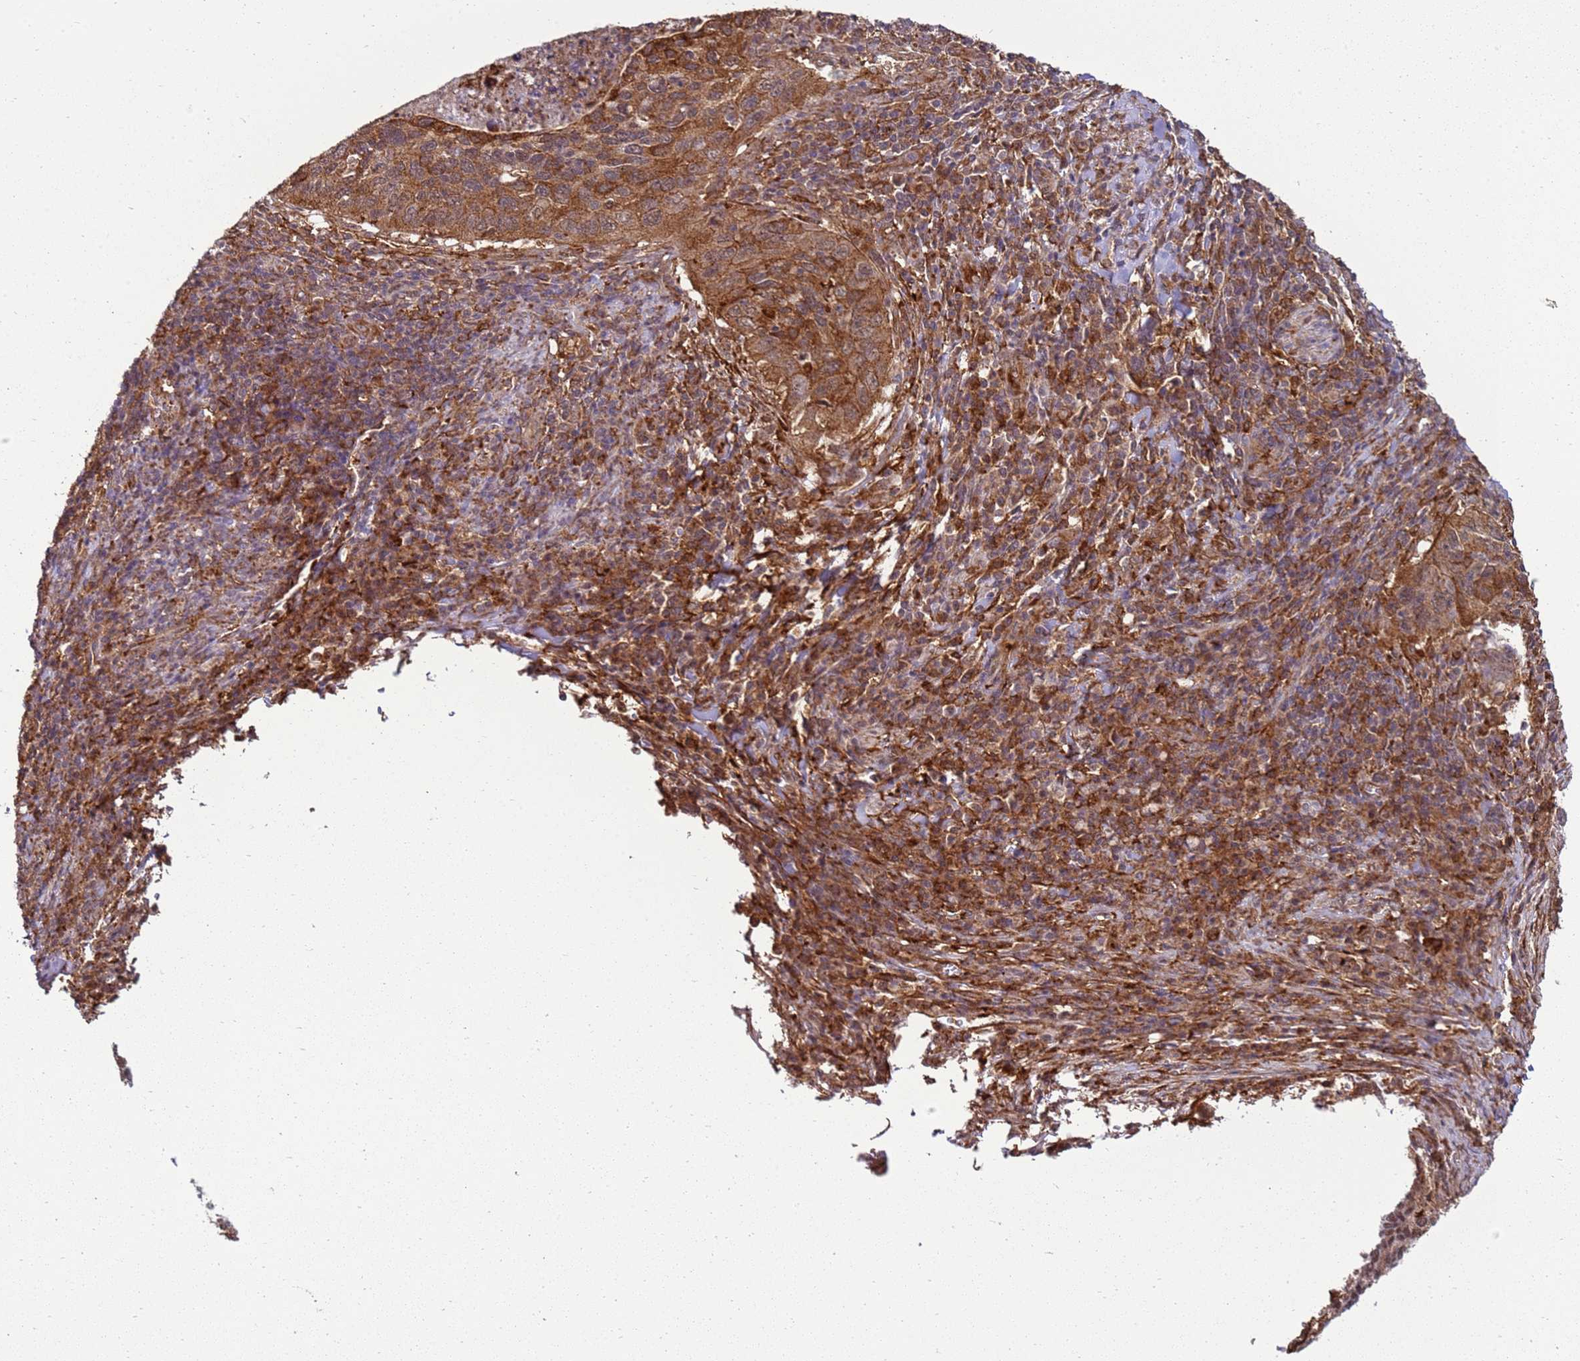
{"staining": {"intensity": "moderate", "quantity": ">75%", "location": "cytoplasmic/membranous"}, "tissue": "cervical cancer", "cell_type": "Tumor cells", "image_type": "cancer", "snomed": [{"axis": "morphology", "description": "Squamous cell carcinoma, NOS"}, {"axis": "topography", "description": "Cervix"}], "caption": "The image displays staining of squamous cell carcinoma (cervical), revealing moderate cytoplasmic/membranous protein positivity (brown color) within tumor cells.", "gene": "GABRE", "patient": {"sex": "female", "age": 38}}